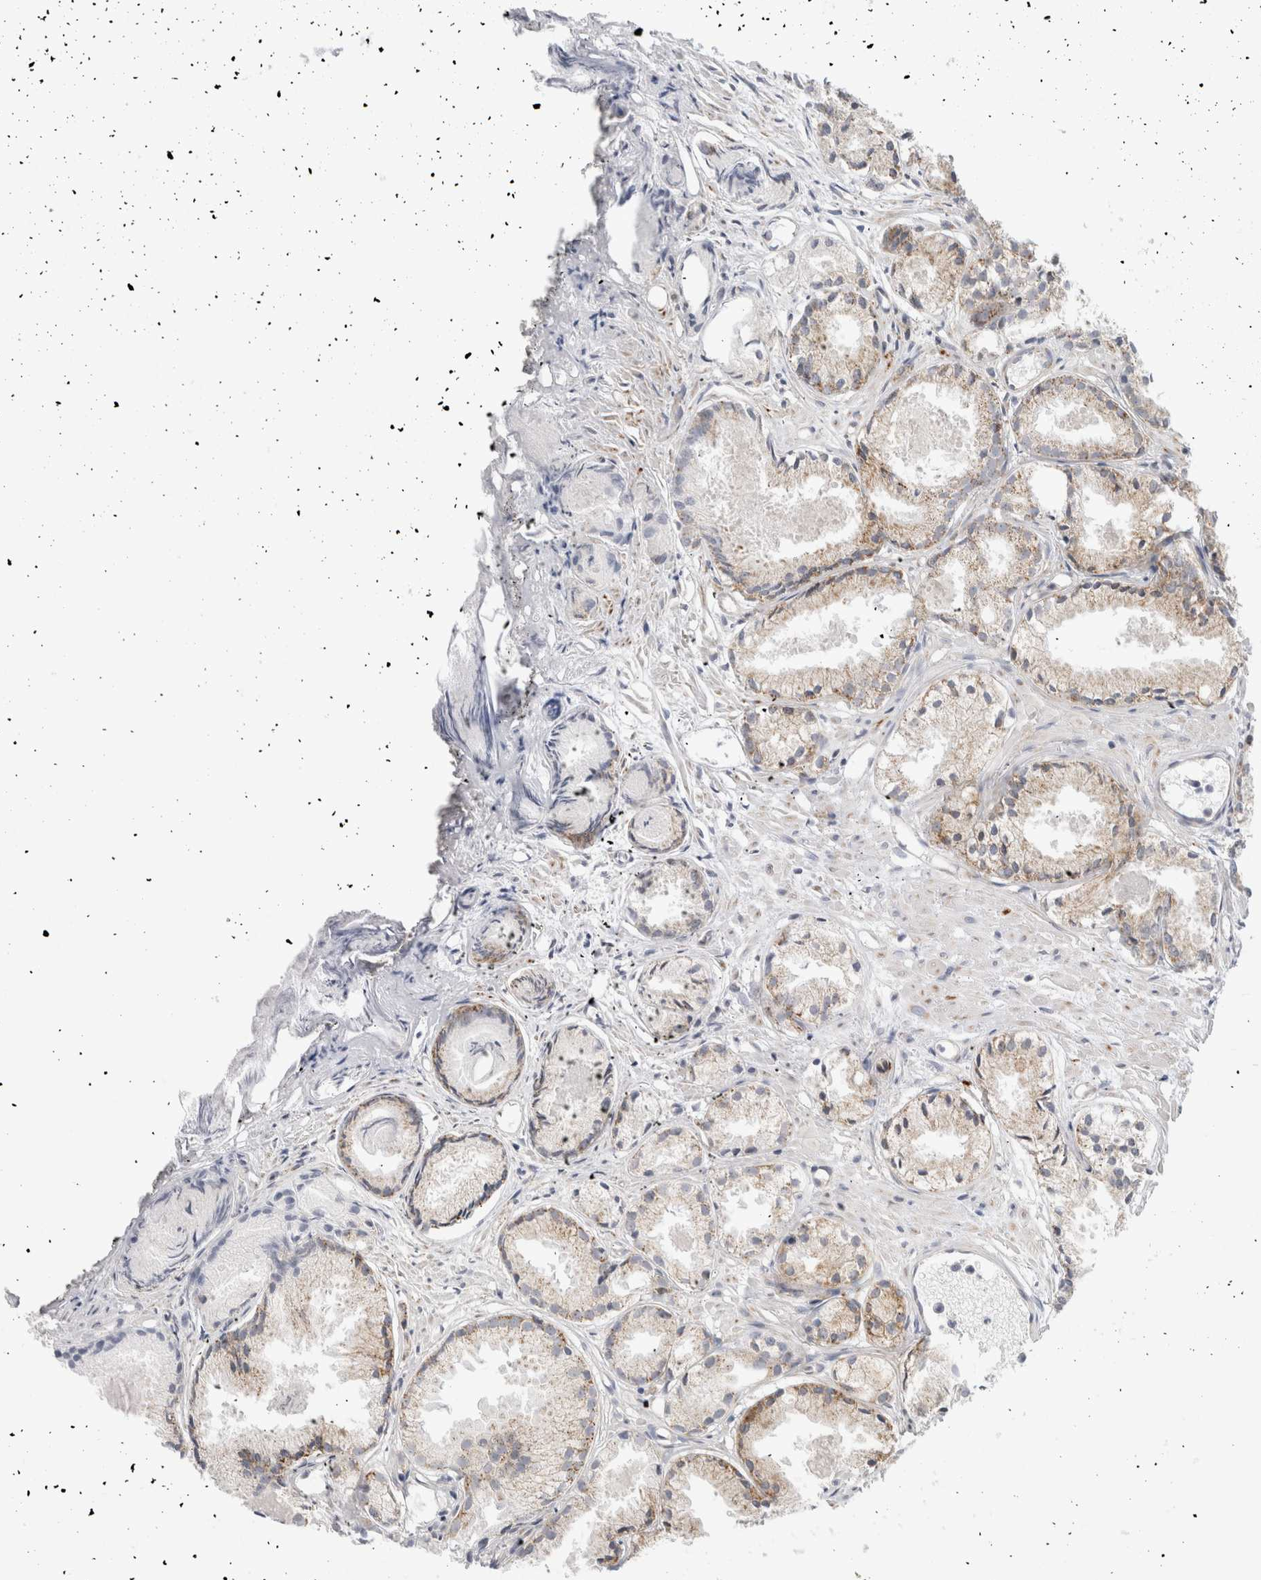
{"staining": {"intensity": "moderate", "quantity": "25%-75%", "location": "cytoplasmic/membranous"}, "tissue": "prostate cancer", "cell_type": "Tumor cells", "image_type": "cancer", "snomed": [{"axis": "morphology", "description": "Adenocarcinoma, Low grade"}, {"axis": "topography", "description": "Prostate"}], "caption": "DAB immunohistochemical staining of prostate cancer (low-grade adenocarcinoma) exhibits moderate cytoplasmic/membranous protein expression in approximately 25%-75% of tumor cells. The staining was performed using DAB (3,3'-diaminobenzidine) to visualize the protein expression in brown, while the nuclei were stained in blue with hematoxylin (Magnification: 20x).", "gene": "FAHD1", "patient": {"sex": "male", "age": 72}}